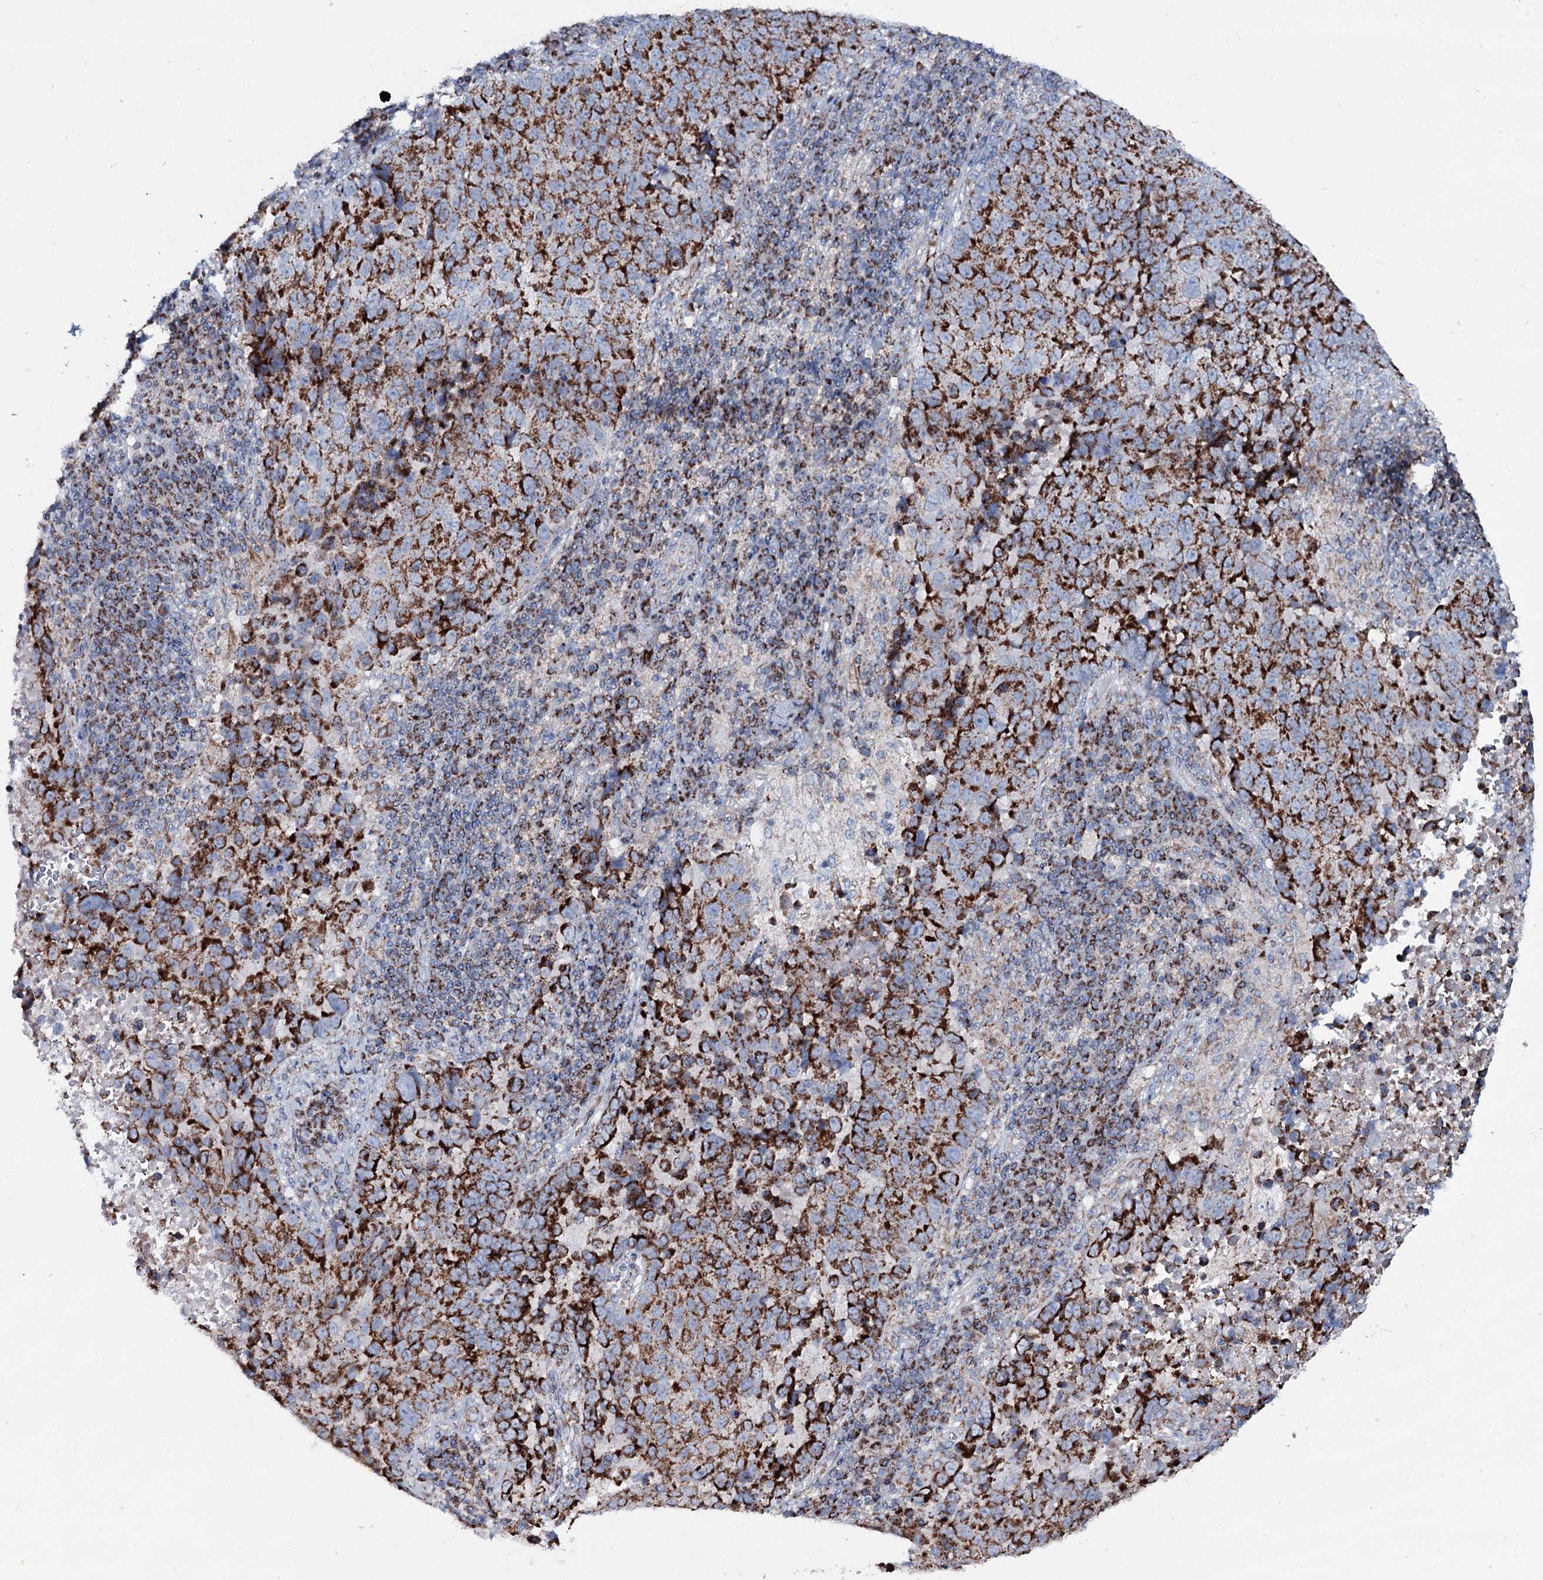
{"staining": {"intensity": "strong", "quantity": ">75%", "location": "cytoplasmic/membranous"}, "tissue": "lung cancer", "cell_type": "Tumor cells", "image_type": "cancer", "snomed": [{"axis": "morphology", "description": "Squamous cell carcinoma, NOS"}, {"axis": "topography", "description": "Lung"}], "caption": "Squamous cell carcinoma (lung) stained with a brown dye demonstrates strong cytoplasmic/membranous positive staining in about >75% of tumor cells.", "gene": "MRPS35", "patient": {"sex": "male", "age": 73}}